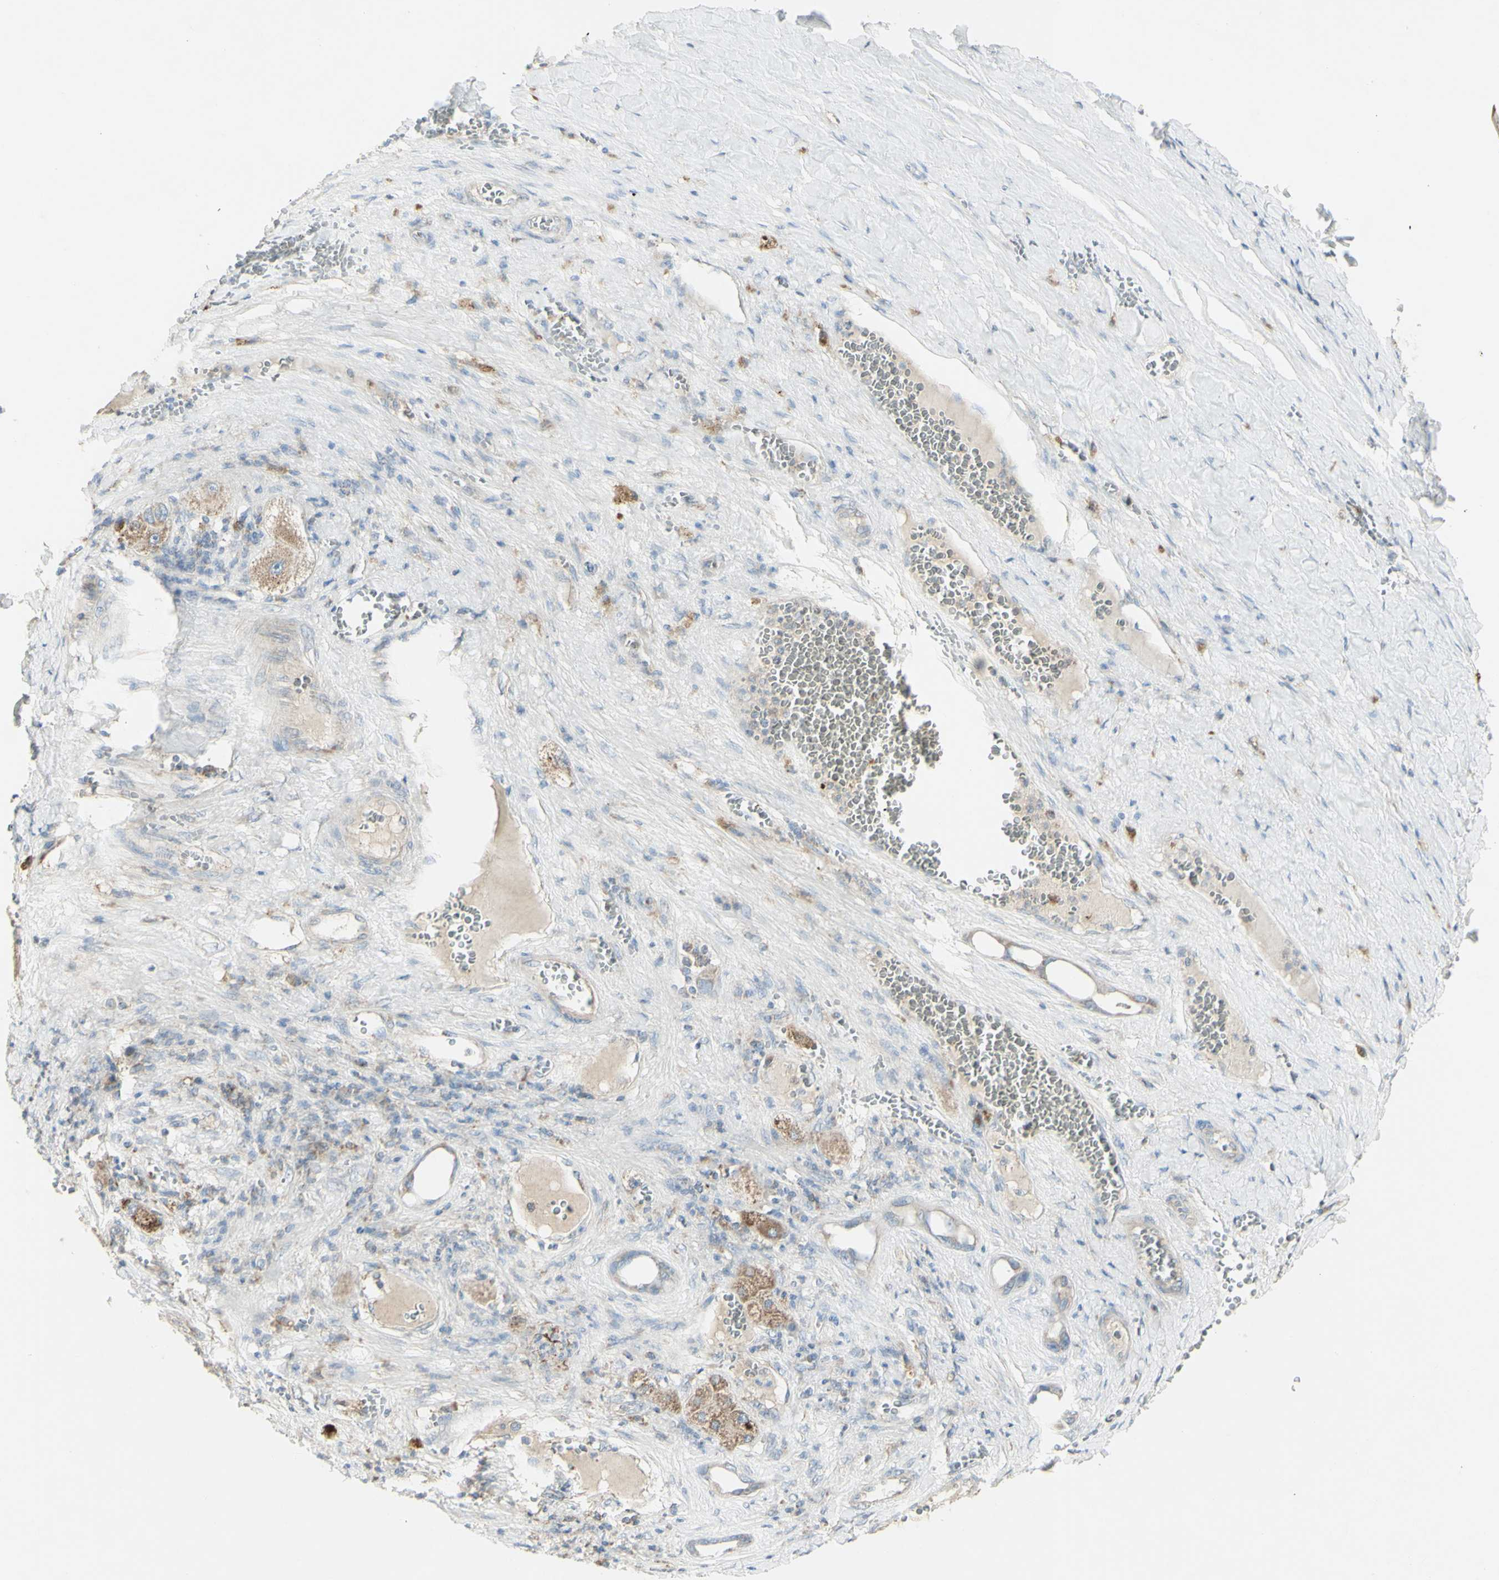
{"staining": {"intensity": "weak", "quantity": "<25%", "location": "cytoplasmic/membranous"}, "tissue": "liver cancer", "cell_type": "Tumor cells", "image_type": "cancer", "snomed": [{"axis": "morphology", "description": "Carcinoma, Hepatocellular, NOS"}, {"axis": "topography", "description": "Liver"}], "caption": "A micrograph of liver cancer stained for a protein displays no brown staining in tumor cells.", "gene": "CNTNAP1", "patient": {"sex": "female", "age": 73}}